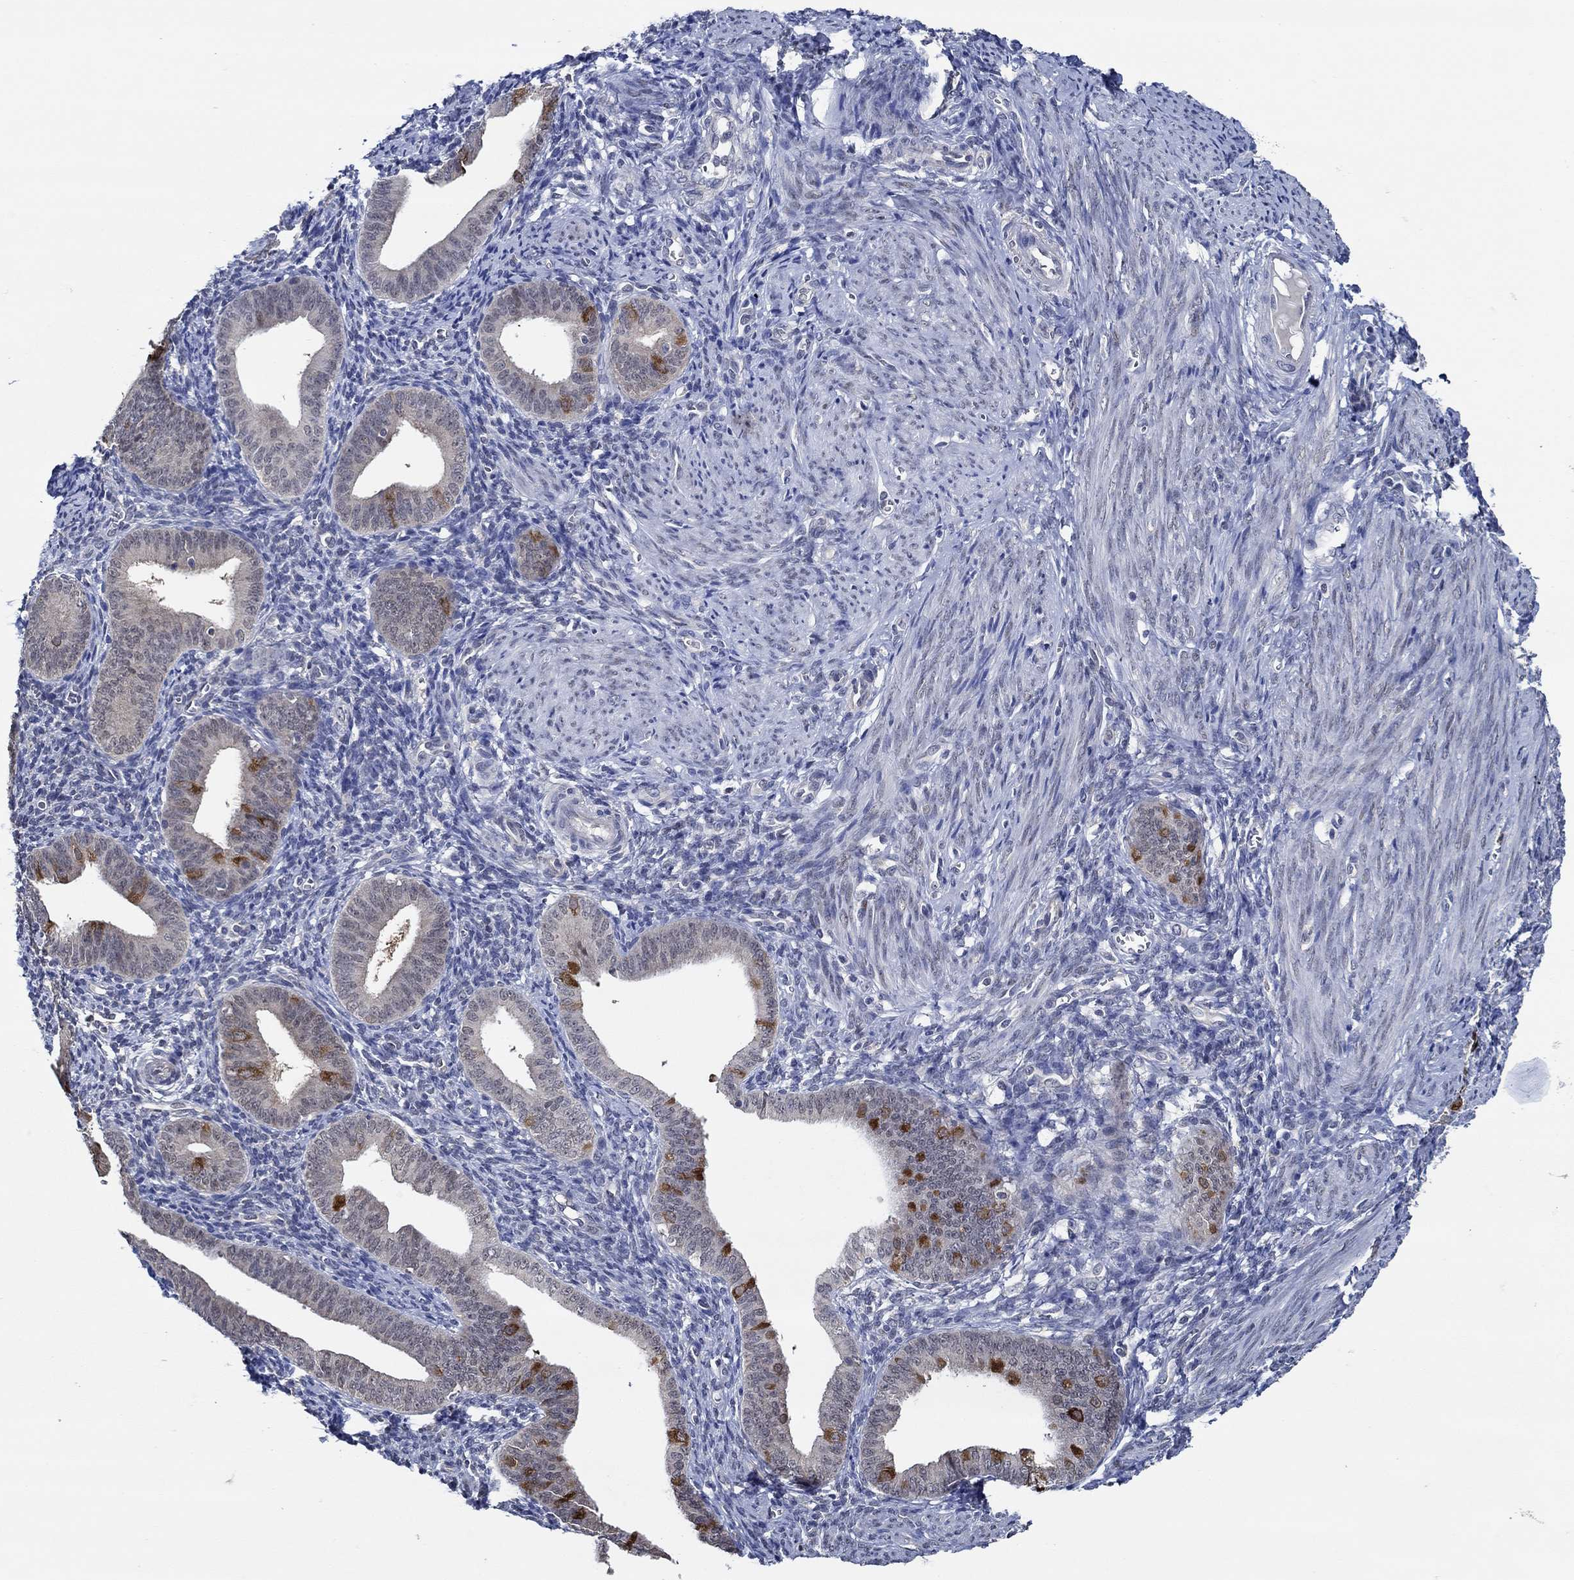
{"staining": {"intensity": "negative", "quantity": "none", "location": "none"}, "tissue": "endometrium", "cell_type": "Cells in endometrial stroma", "image_type": "normal", "snomed": [{"axis": "morphology", "description": "Normal tissue, NOS"}, {"axis": "topography", "description": "Endometrium"}], "caption": "High power microscopy histopathology image of an IHC micrograph of benign endometrium, revealing no significant expression in cells in endometrial stroma. (Immunohistochemistry, brightfield microscopy, high magnification).", "gene": "DACT1", "patient": {"sex": "female", "age": 42}}